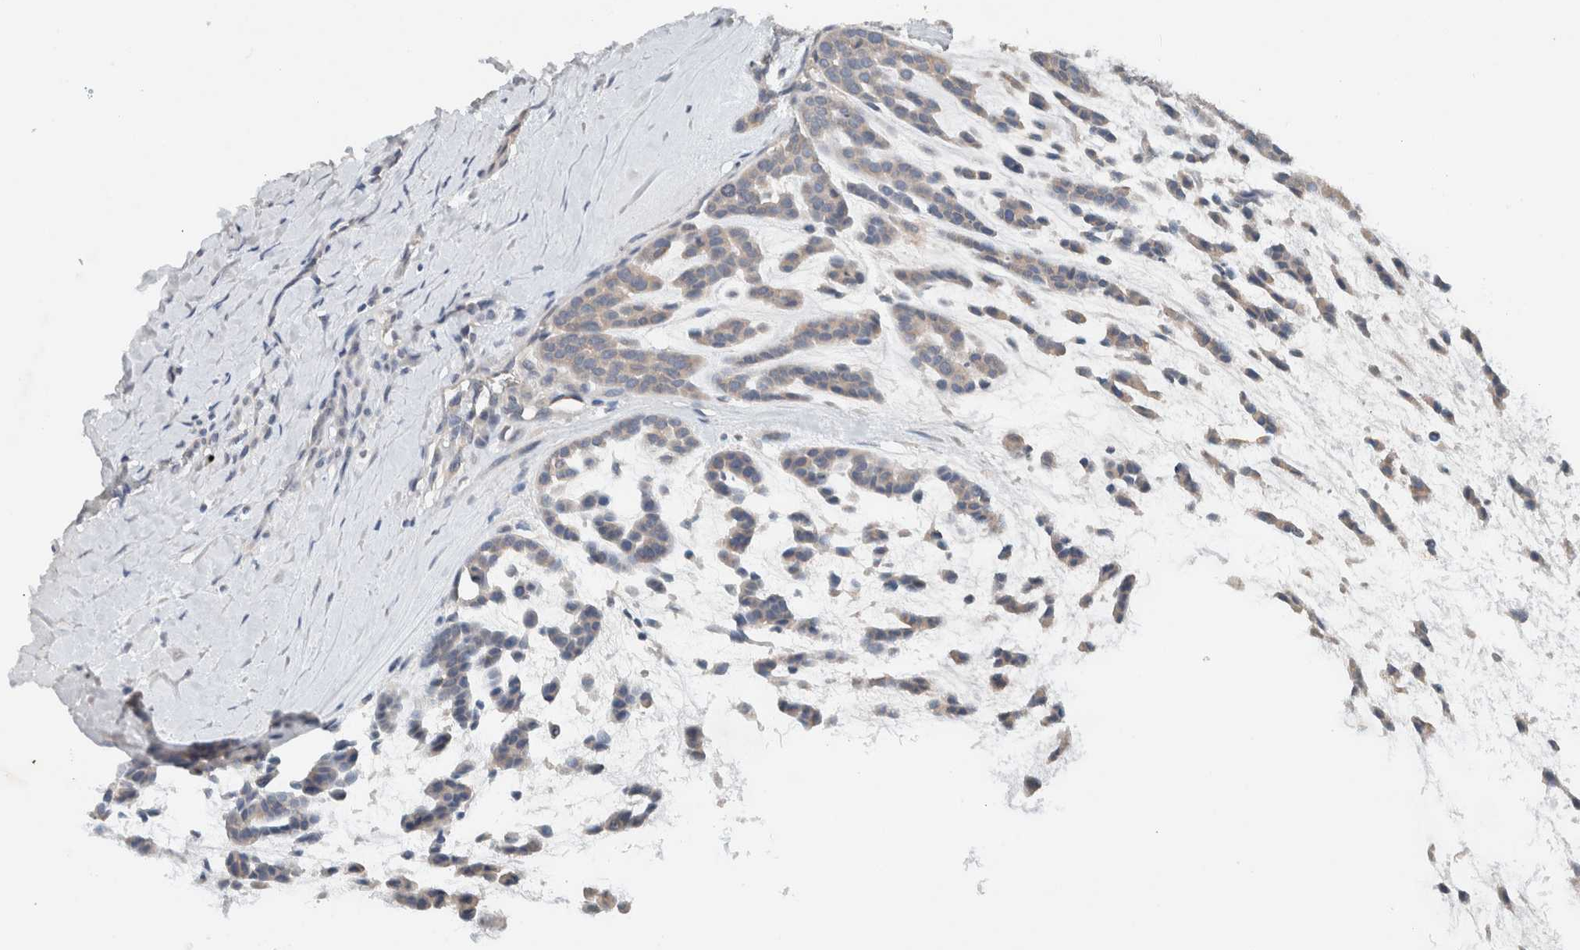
{"staining": {"intensity": "negative", "quantity": "none", "location": "none"}, "tissue": "head and neck cancer", "cell_type": "Tumor cells", "image_type": "cancer", "snomed": [{"axis": "morphology", "description": "Adenocarcinoma, NOS"}, {"axis": "morphology", "description": "Adenoma, NOS"}, {"axis": "topography", "description": "Head-Neck"}], "caption": "This is an immunohistochemistry (IHC) micrograph of human adenoma (head and neck). There is no positivity in tumor cells.", "gene": "UGCG", "patient": {"sex": "female", "age": 55}}